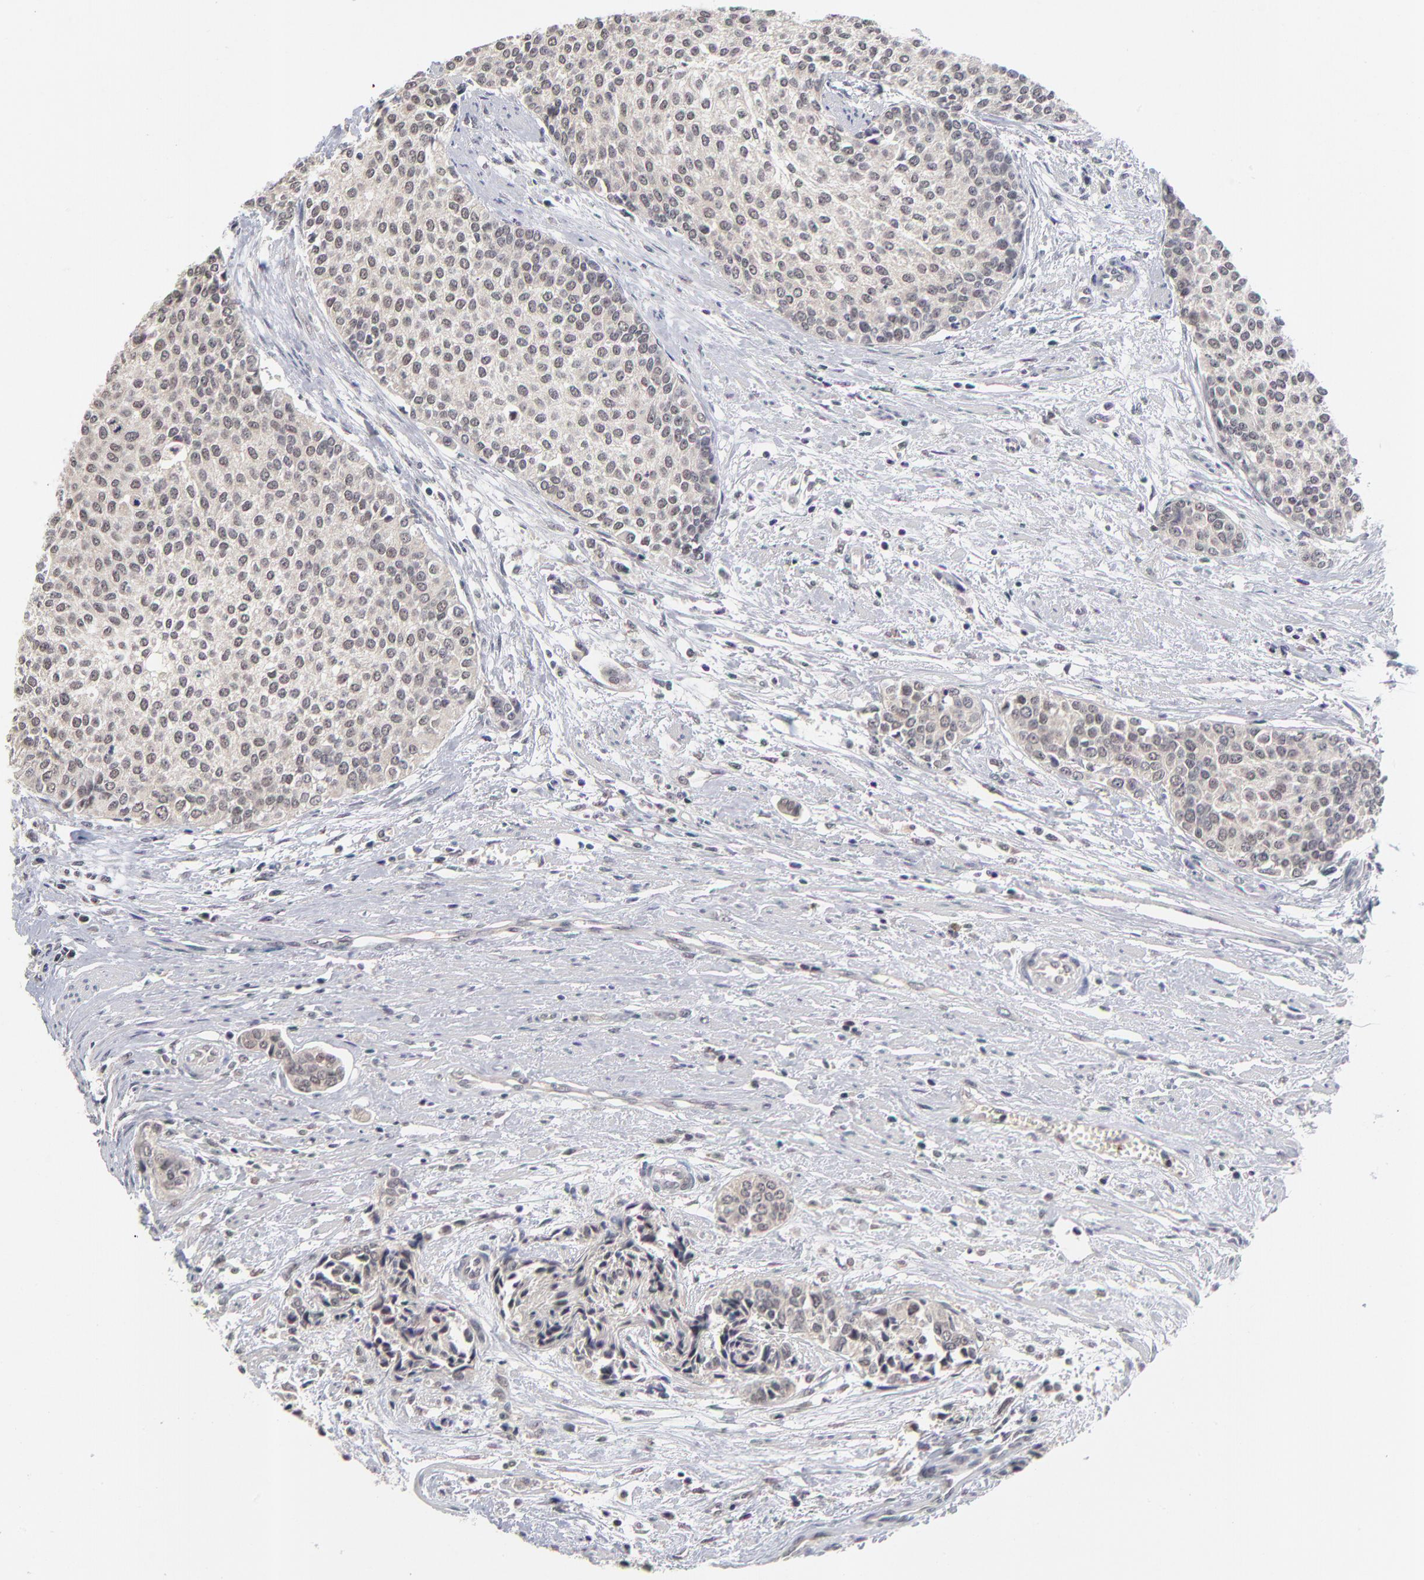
{"staining": {"intensity": "weak", "quantity": "<25%", "location": "nuclear"}, "tissue": "urothelial cancer", "cell_type": "Tumor cells", "image_type": "cancer", "snomed": [{"axis": "morphology", "description": "Urothelial carcinoma, Low grade"}, {"axis": "topography", "description": "Urinary bladder"}], "caption": "Tumor cells are negative for brown protein staining in urothelial cancer.", "gene": "WSB1", "patient": {"sex": "female", "age": 73}}